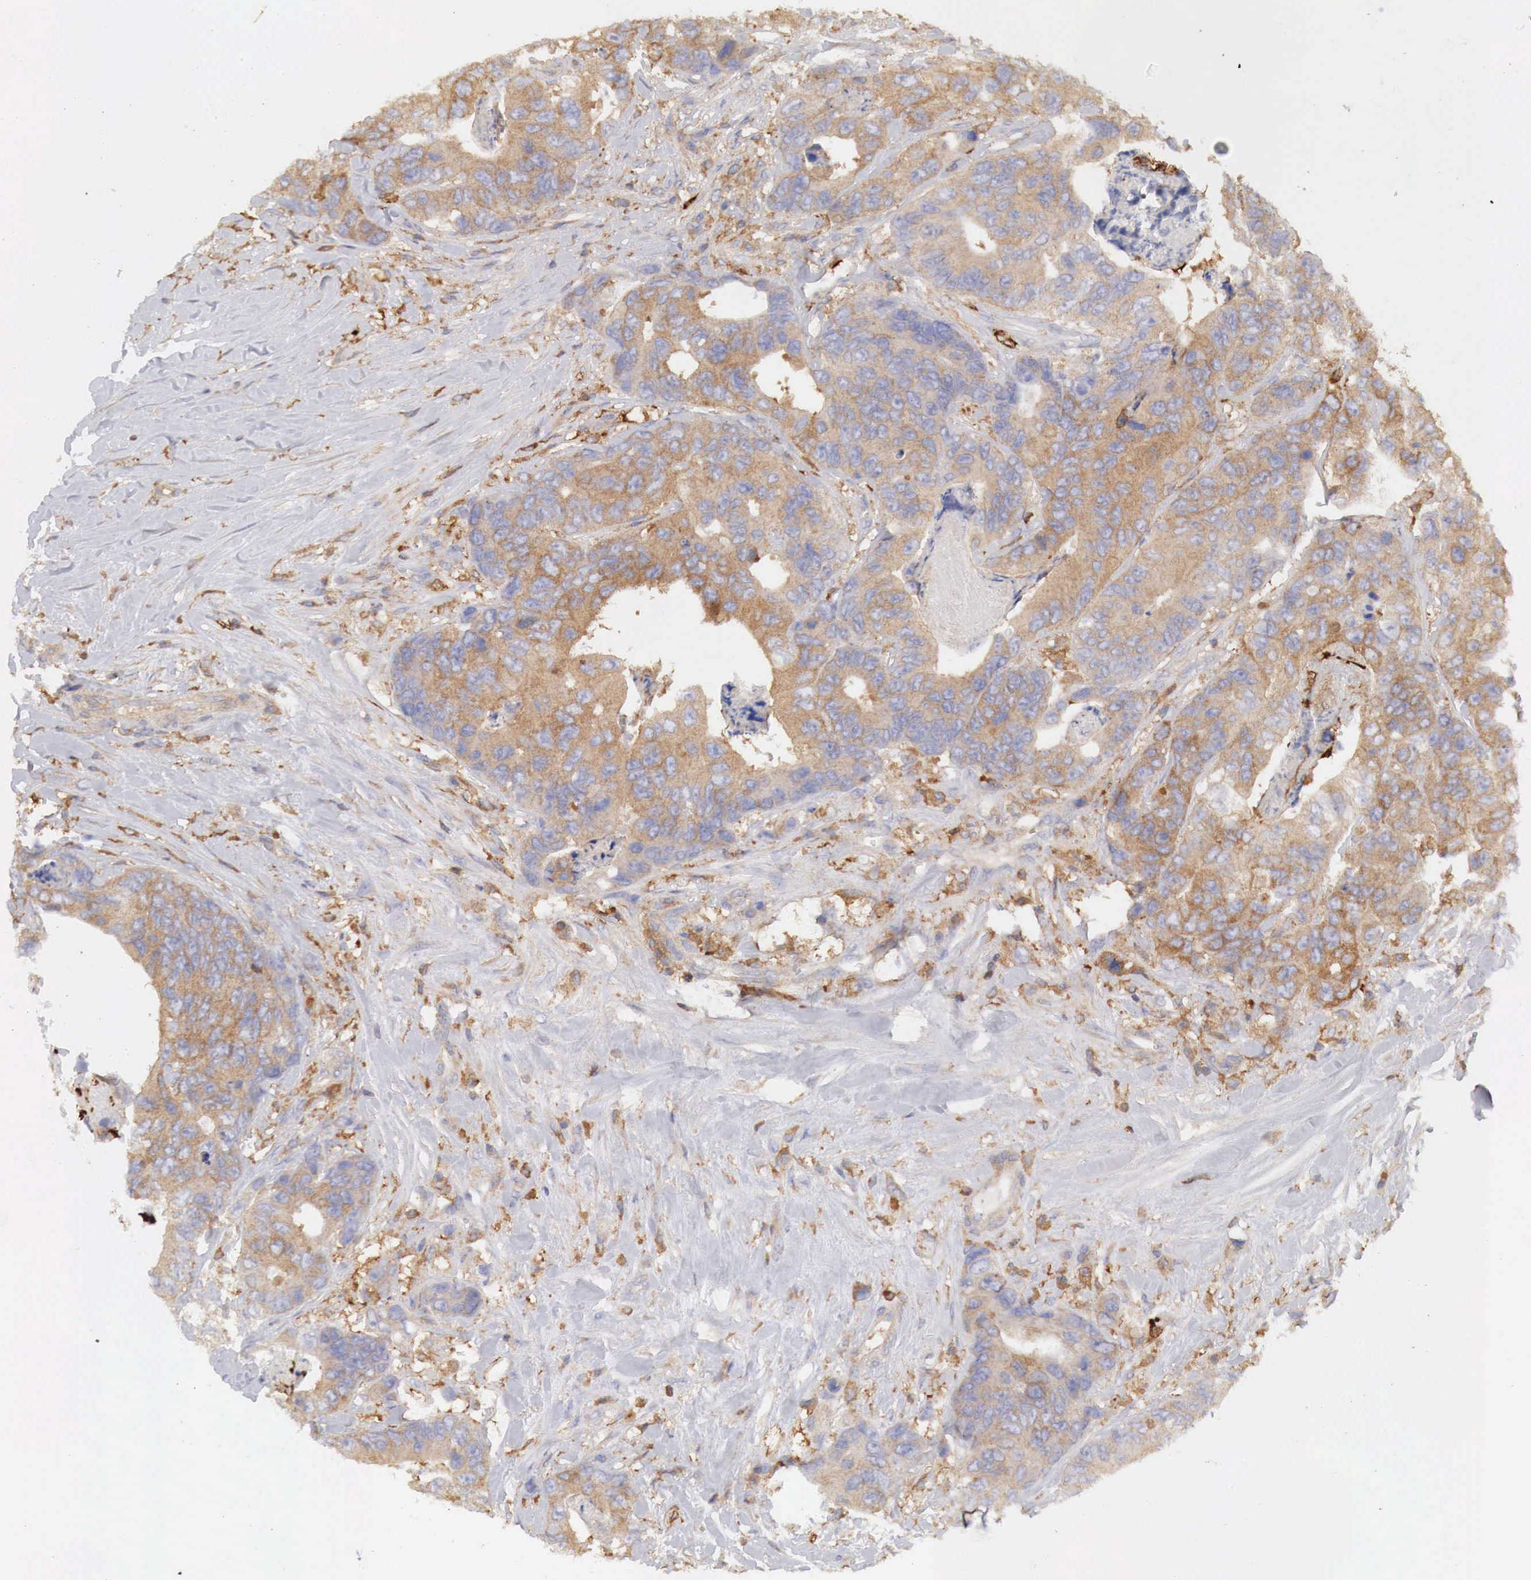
{"staining": {"intensity": "moderate", "quantity": "25%-75%", "location": "cytoplasmic/membranous"}, "tissue": "colorectal cancer", "cell_type": "Tumor cells", "image_type": "cancer", "snomed": [{"axis": "morphology", "description": "Adenocarcinoma, NOS"}, {"axis": "topography", "description": "Colon"}], "caption": "Colorectal cancer (adenocarcinoma) stained with DAB (3,3'-diaminobenzidine) immunohistochemistry (IHC) shows medium levels of moderate cytoplasmic/membranous staining in approximately 25%-75% of tumor cells.", "gene": "G6PD", "patient": {"sex": "female", "age": 86}}